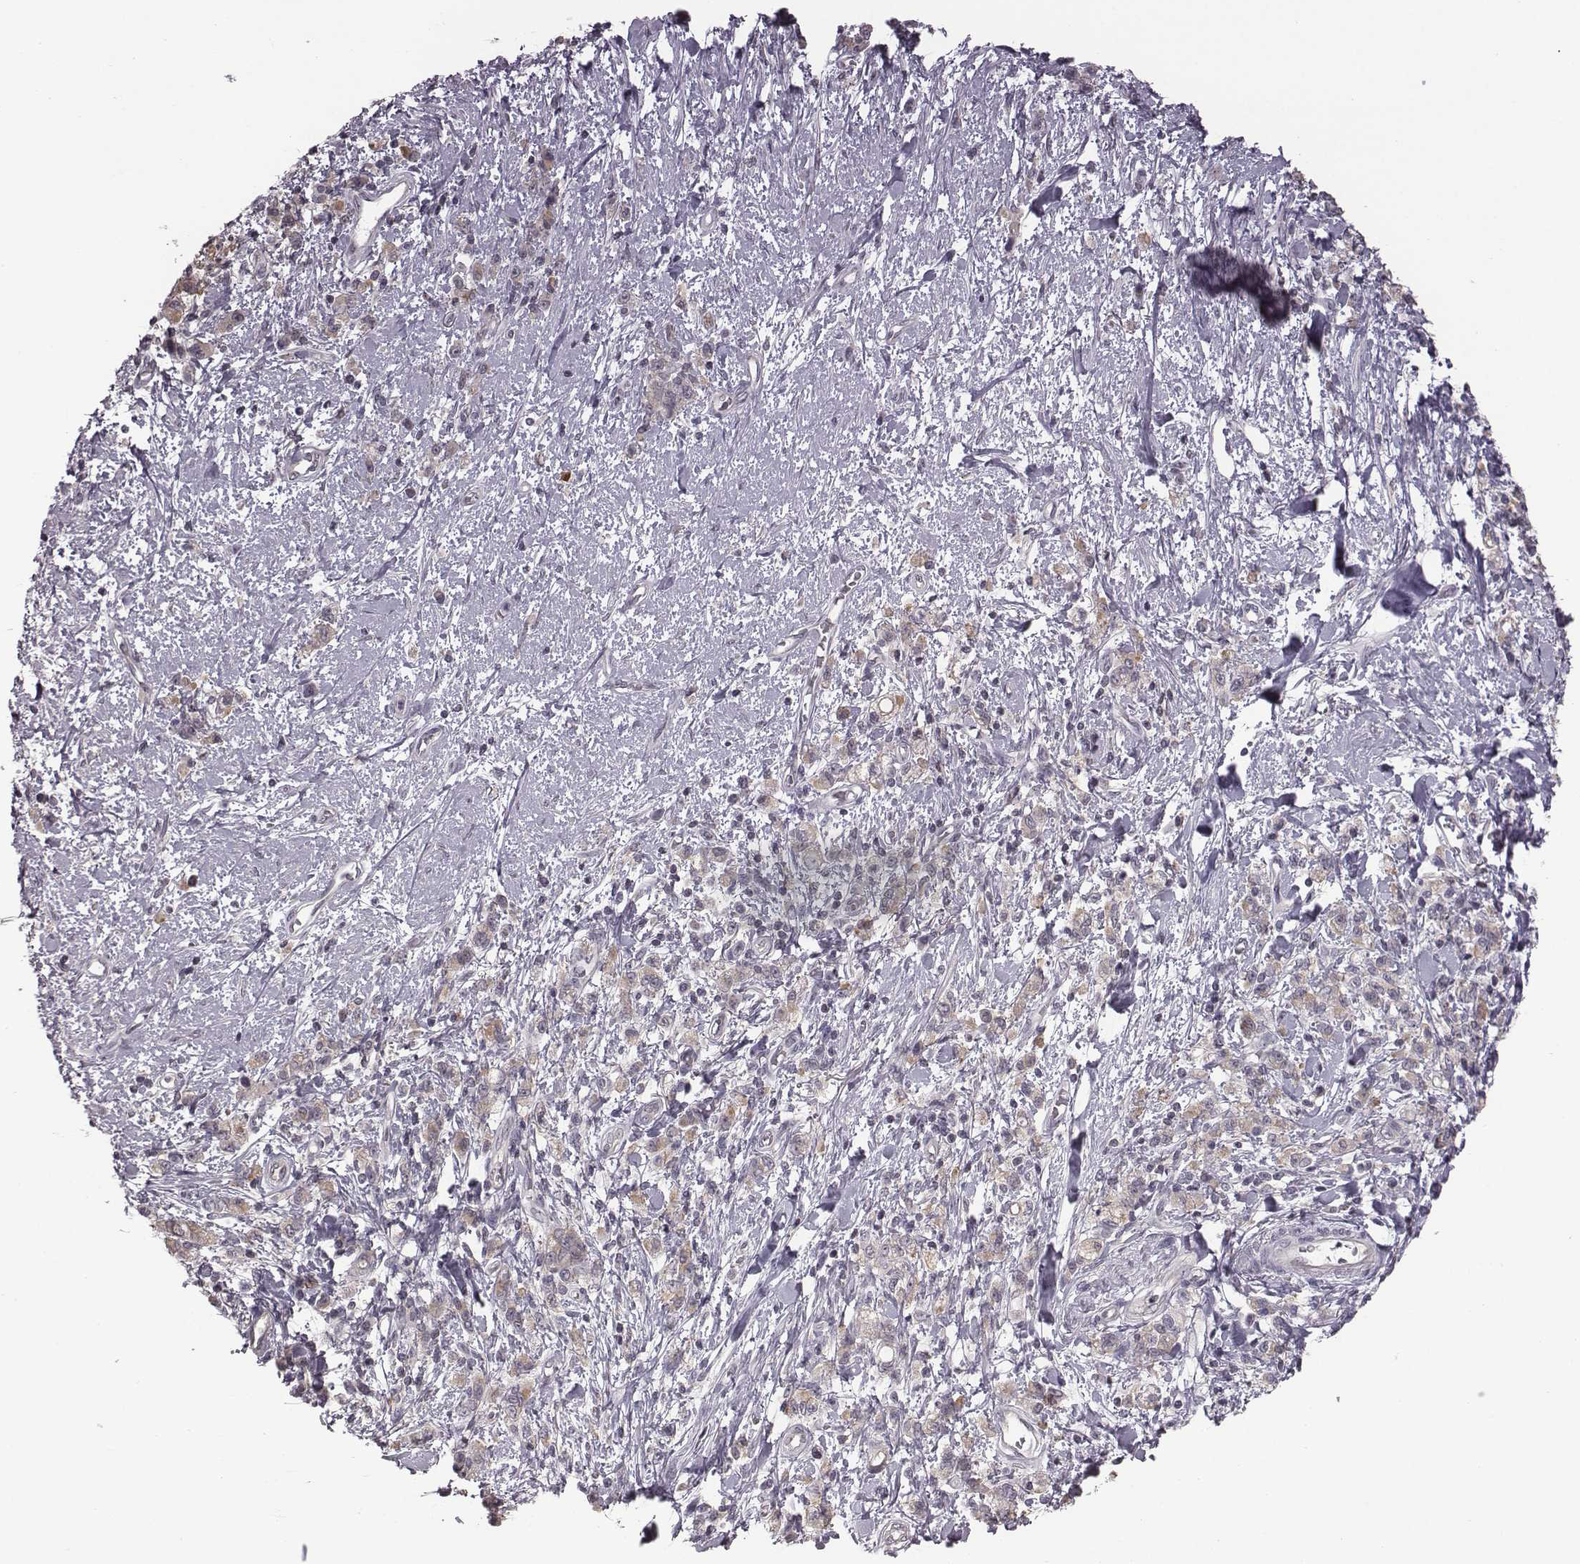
{"staining": {"intensity": "weak", "quantity": ">75%", "location": "cytoplasmic/membranous"}, "tissue": "stomach cancer", "cell_type": "Tumor cells", "image_type": "cancer", "snomed": [{"axis": "morphology", "description": "Adenocarcinoma, NOS"}, {"axis": "topography", "description": "Stomach"}], "caption": "High-magnification brightfield microscopy of stomach cancer stained with DAB (brown) and counterstained with hematoxylin (blue). tumor cells exhibit weak cytoplasmic/membranous staining is present in about>75% of cells.", "gene": "BICDL1", "patient": {"sex": "male", "age": 77}}